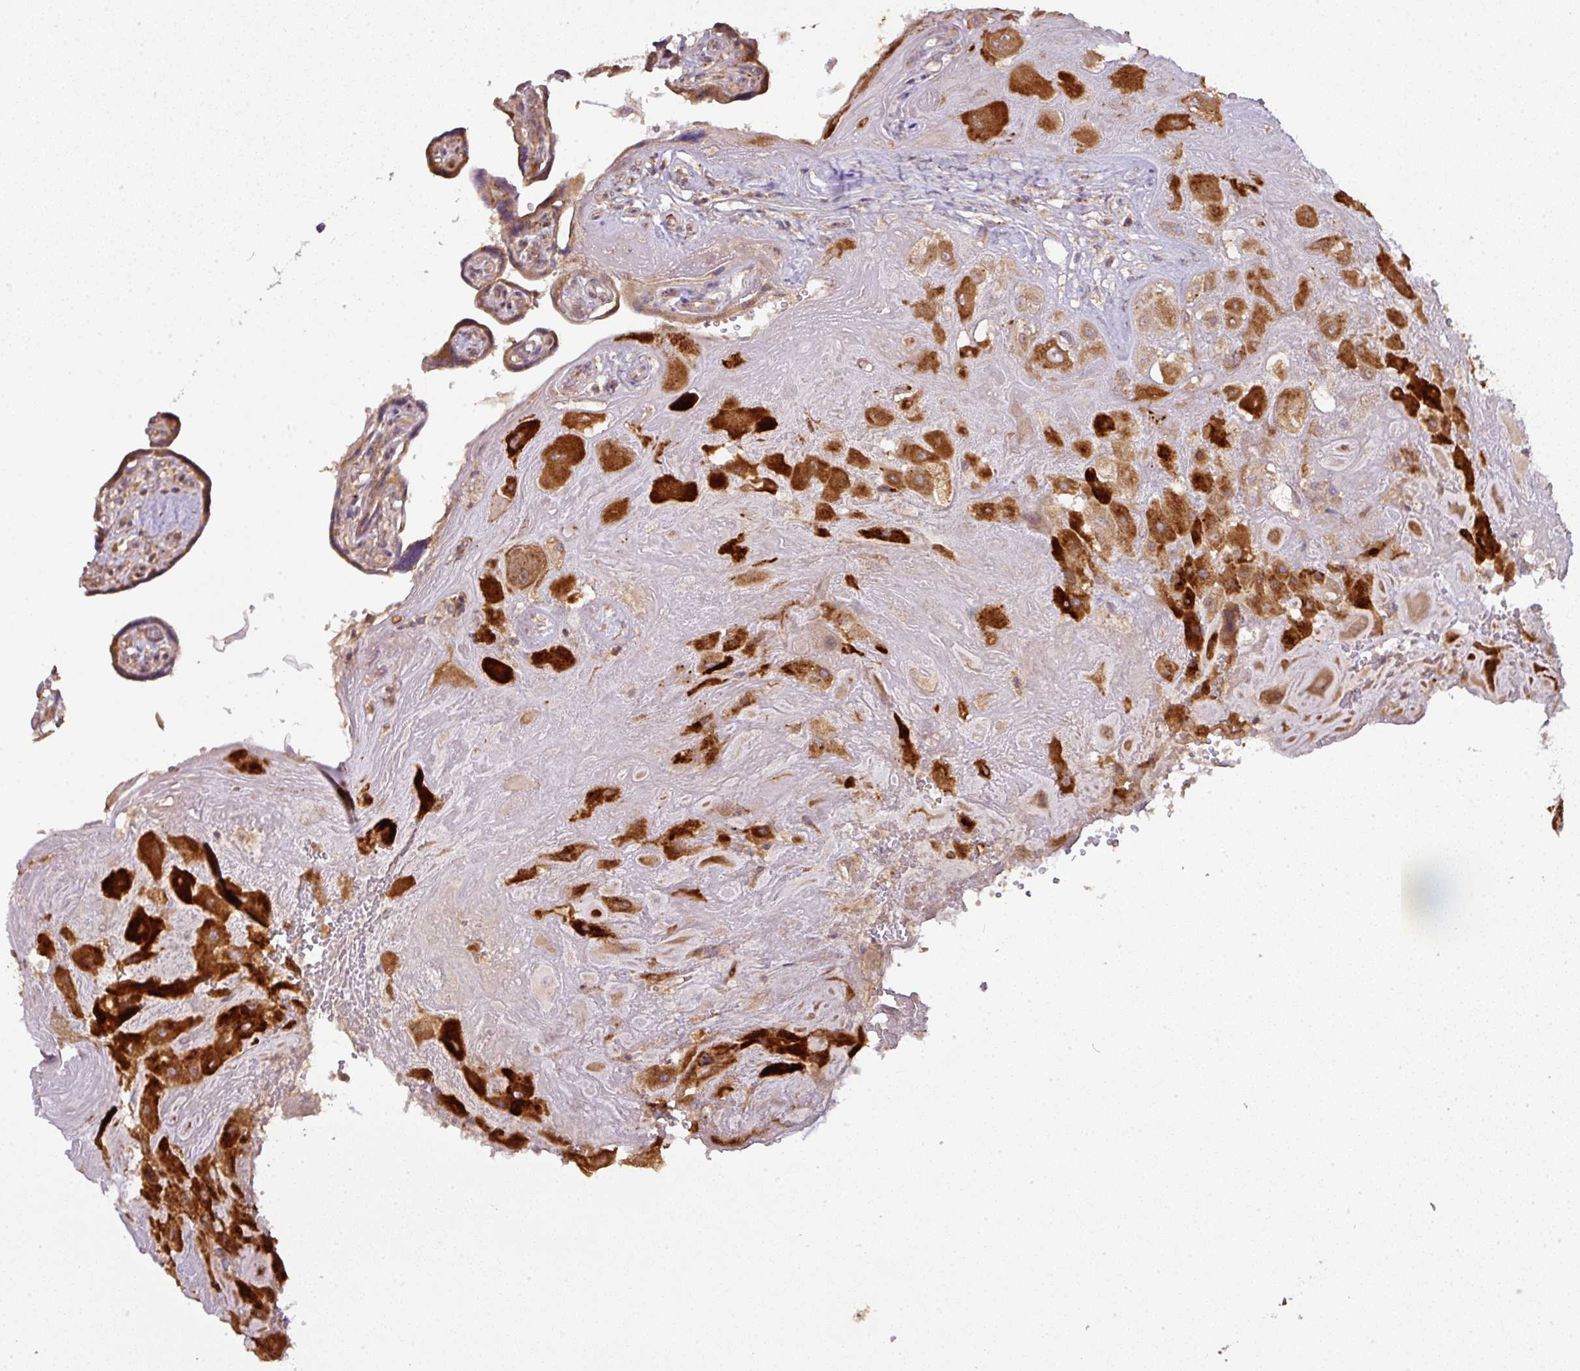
{"staining": {"intensity": "strong", "quantity": ">75%", "location": "cytoplasmic/membranous"}, "tissue": "placenta", "cell_type": "Decidual cells", "image_type": "normal", "snomed": [{"axis": "morphology", "description": "Normal tissue, NOS"}, {"axis": "topography", "description": "Placenta"}], "caption": "Strong cytoplasmic/membranous expression for a protein is identified in about >75% of decidual cells of normal placenta using IHC.", "gene": "GALP", "patient": {"sex": "female", "age": 32}}